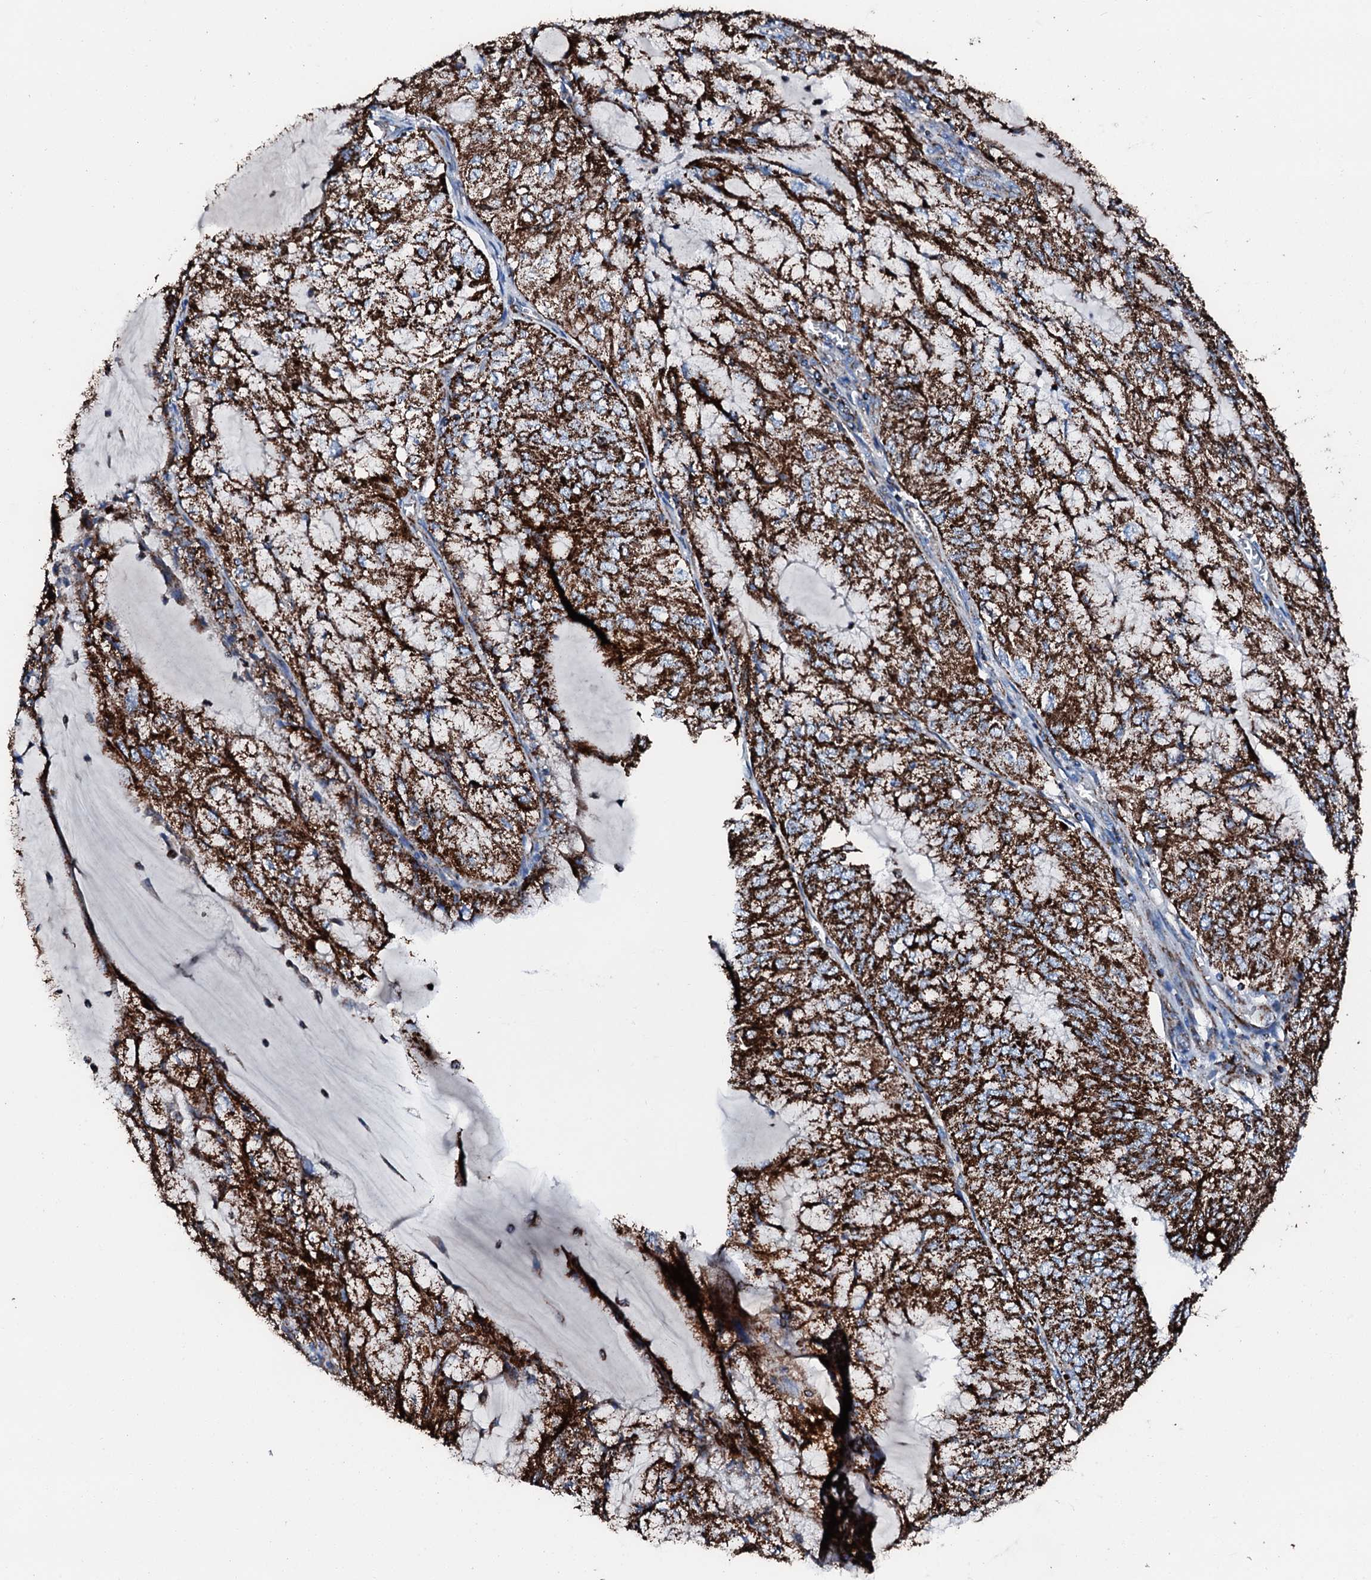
{"staining": {"intensity": "strong", "quantity": ">75%", "location": "cytoplasmic/membranous"}, "tissue": "endometrial cancer", "cell_type": "Tumor cells", "image_type": "cancer", "snomed": [{"axis": "morphology", "description": "Adenocarcinoma, NOS"}, {"axis": "topography", "description": "Endometrium"}], "caption": "IHC histopathology image of neoplastic tissue: adenocarcinoma (endometrial) stained using immunohistochemistry (IHC) exhibits high levels of strong protein expression localized specifically in the cytoplasmic/membranous of tumor cells, appearing as a cytoplasmic/membranous brown color.", "gene": "HADH", "patient": {"sex": "female", "age": 81}}